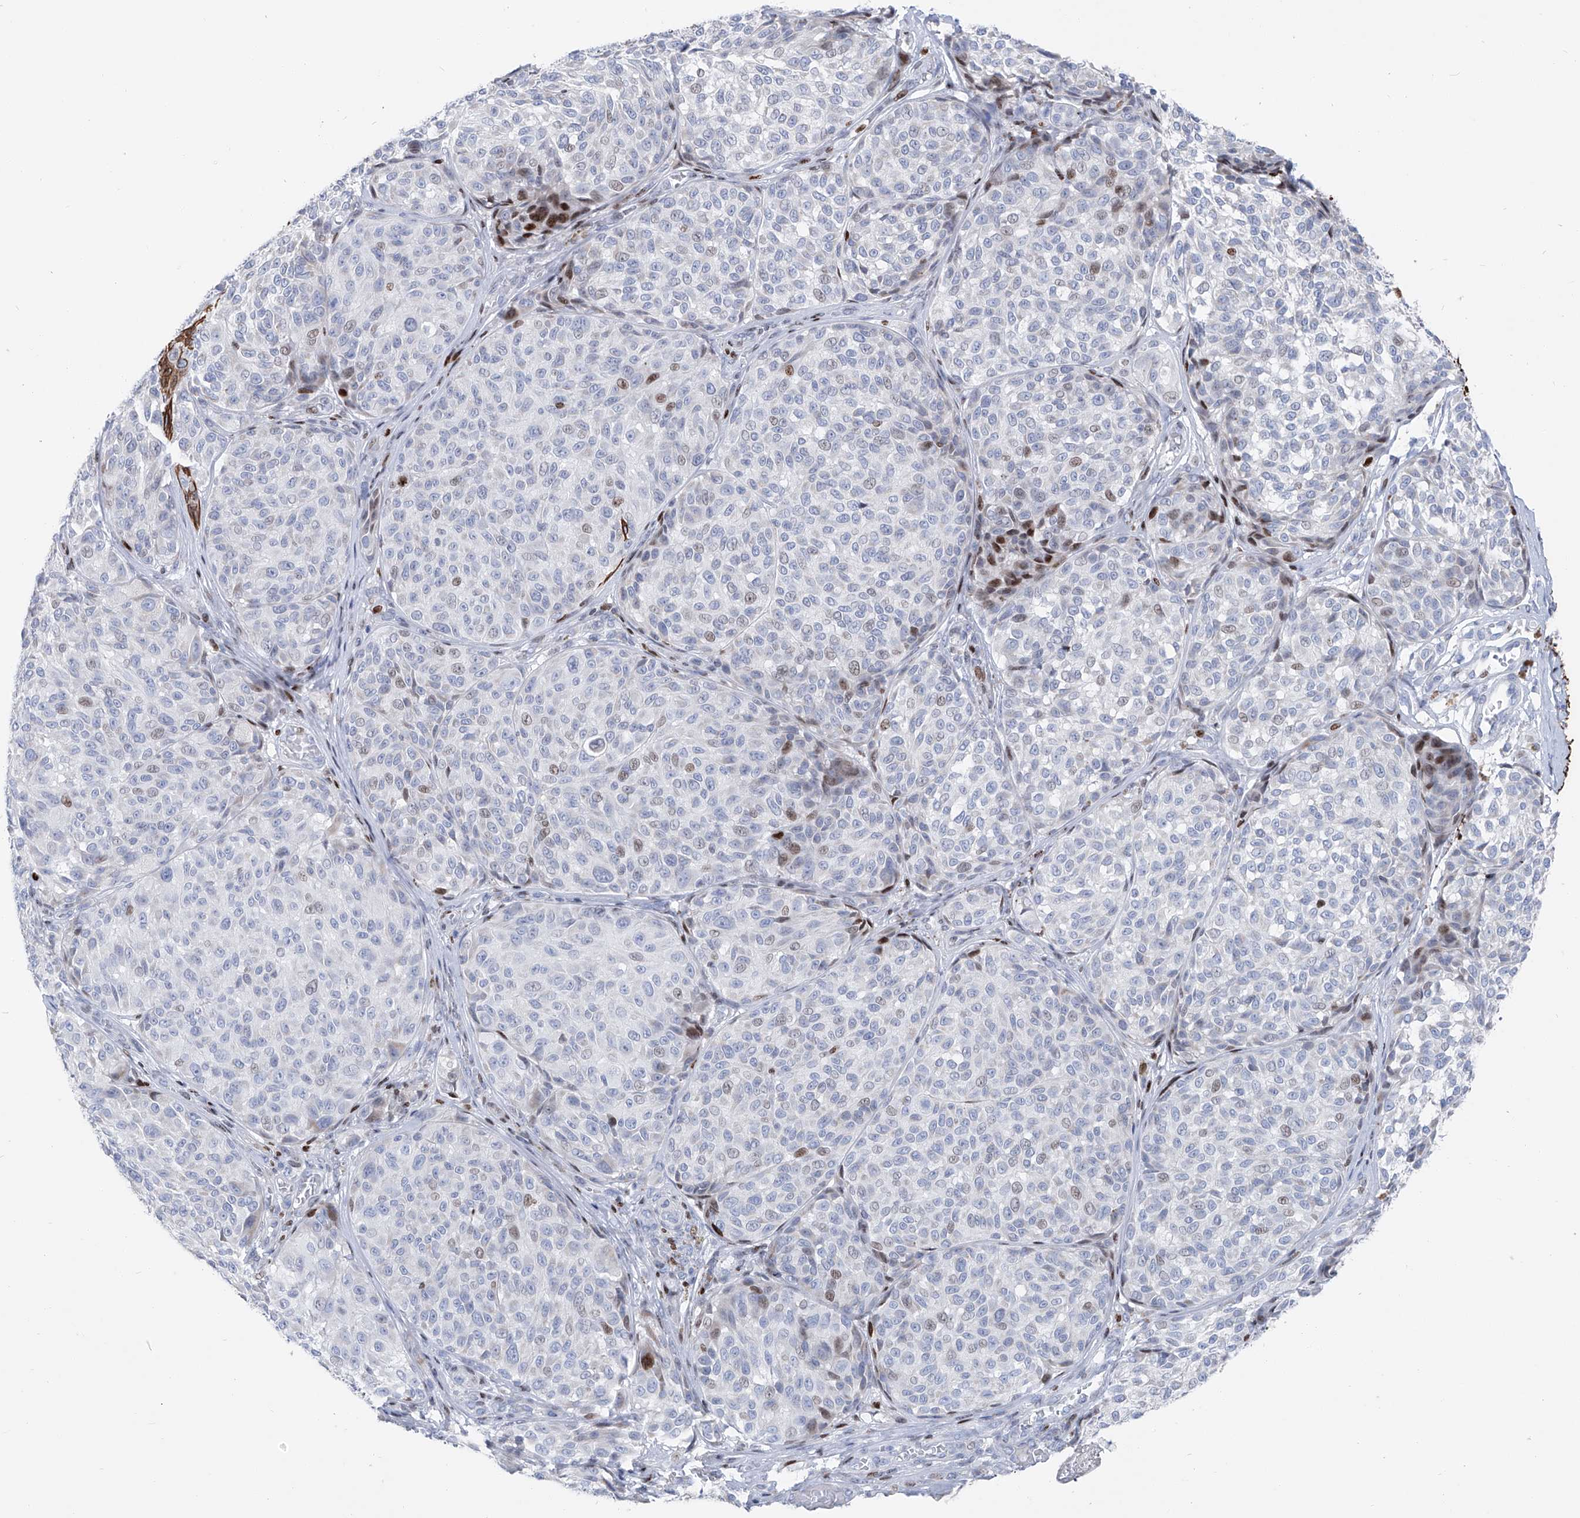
{"staining": {"intensity": "moderate", "quantity": "<25%", "location": "nuclear"}, "tissue": "melanoma", "cell_type": "Tumor cells", "image_type": "cancer", "snomed": [{"axis": "morphology", "description": "Malignant melanoma, NOS"}, {"axis": "topography", "description": "Skin"}], "caption": "Moderate nuclear positivity is present in about <25% of tumor cells in melanoma. Nuclei are stained in blue.", "gene": "FRS3", "patient": {"sex": "male", "age": 83}}